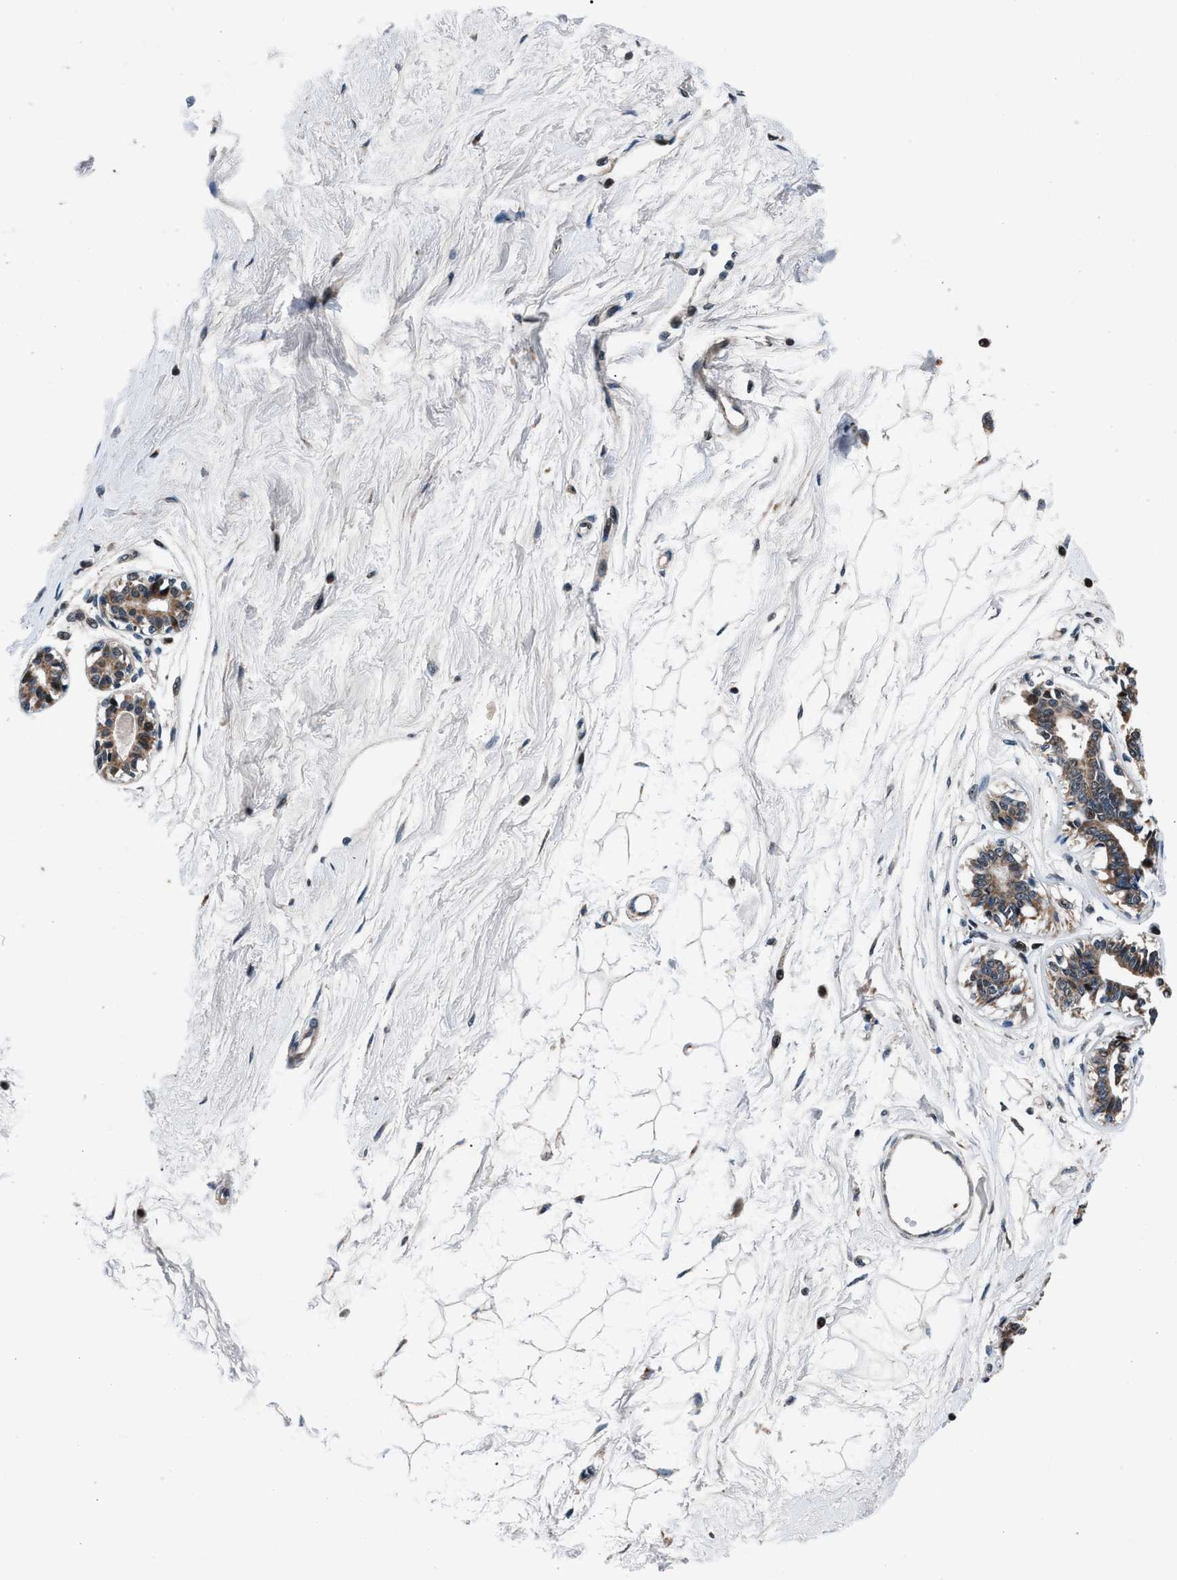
{"staining": {"intensity": "negative", "quantity": "none", "location": "none"}, "tissue": "breast", "cell_type": "Adipocytes", "image_type": "normal", "snomed": [{"axis": "morphology", "description": "Normal tissue, NOS"}, {"axis": "topography", "description": "Breast"}], "caption": "This is a micrograph of IHC staining of unremarkable breast, which shows no expression in adipocytes.", "gene": "PRRC2B", "patient": {"sex": "female", "age": 45}}